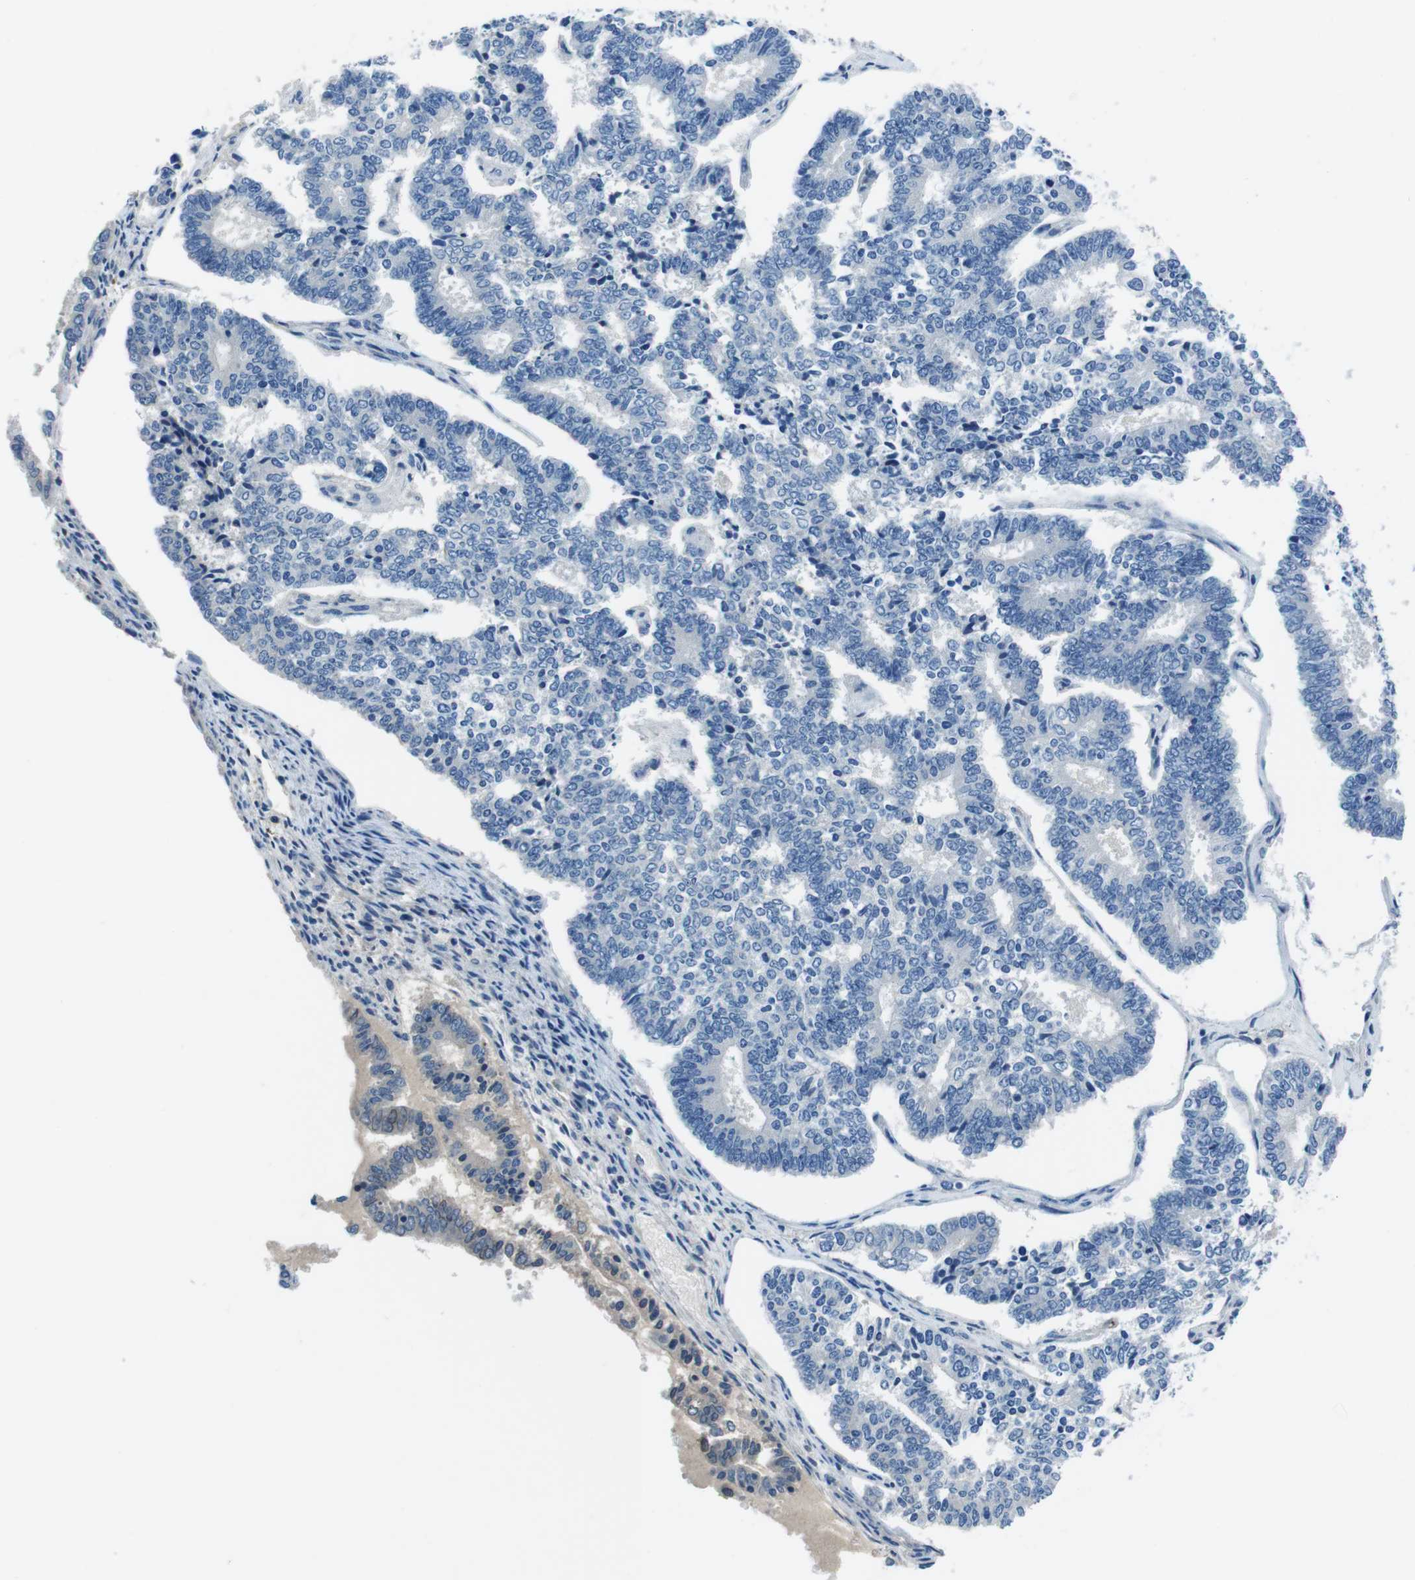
{"staining": {"intensity": "negative", "quantity": "none", "location": "none"}, "tissue": "endometrial cancer", "cell_type": "Tumor cells", "image_type": "cancer", "snomed": [{"axis": "morphology", "description": "Adenocarcinoma, NOS"}, {"axis": "topography", "description": "Endometrium"}], "caption": "Endometrial cancer was stained to show a protein in brown. There is no significant staining in tumor cells.", "gene": "TULP3", "patient": {"sex": "female", "age": 70}}